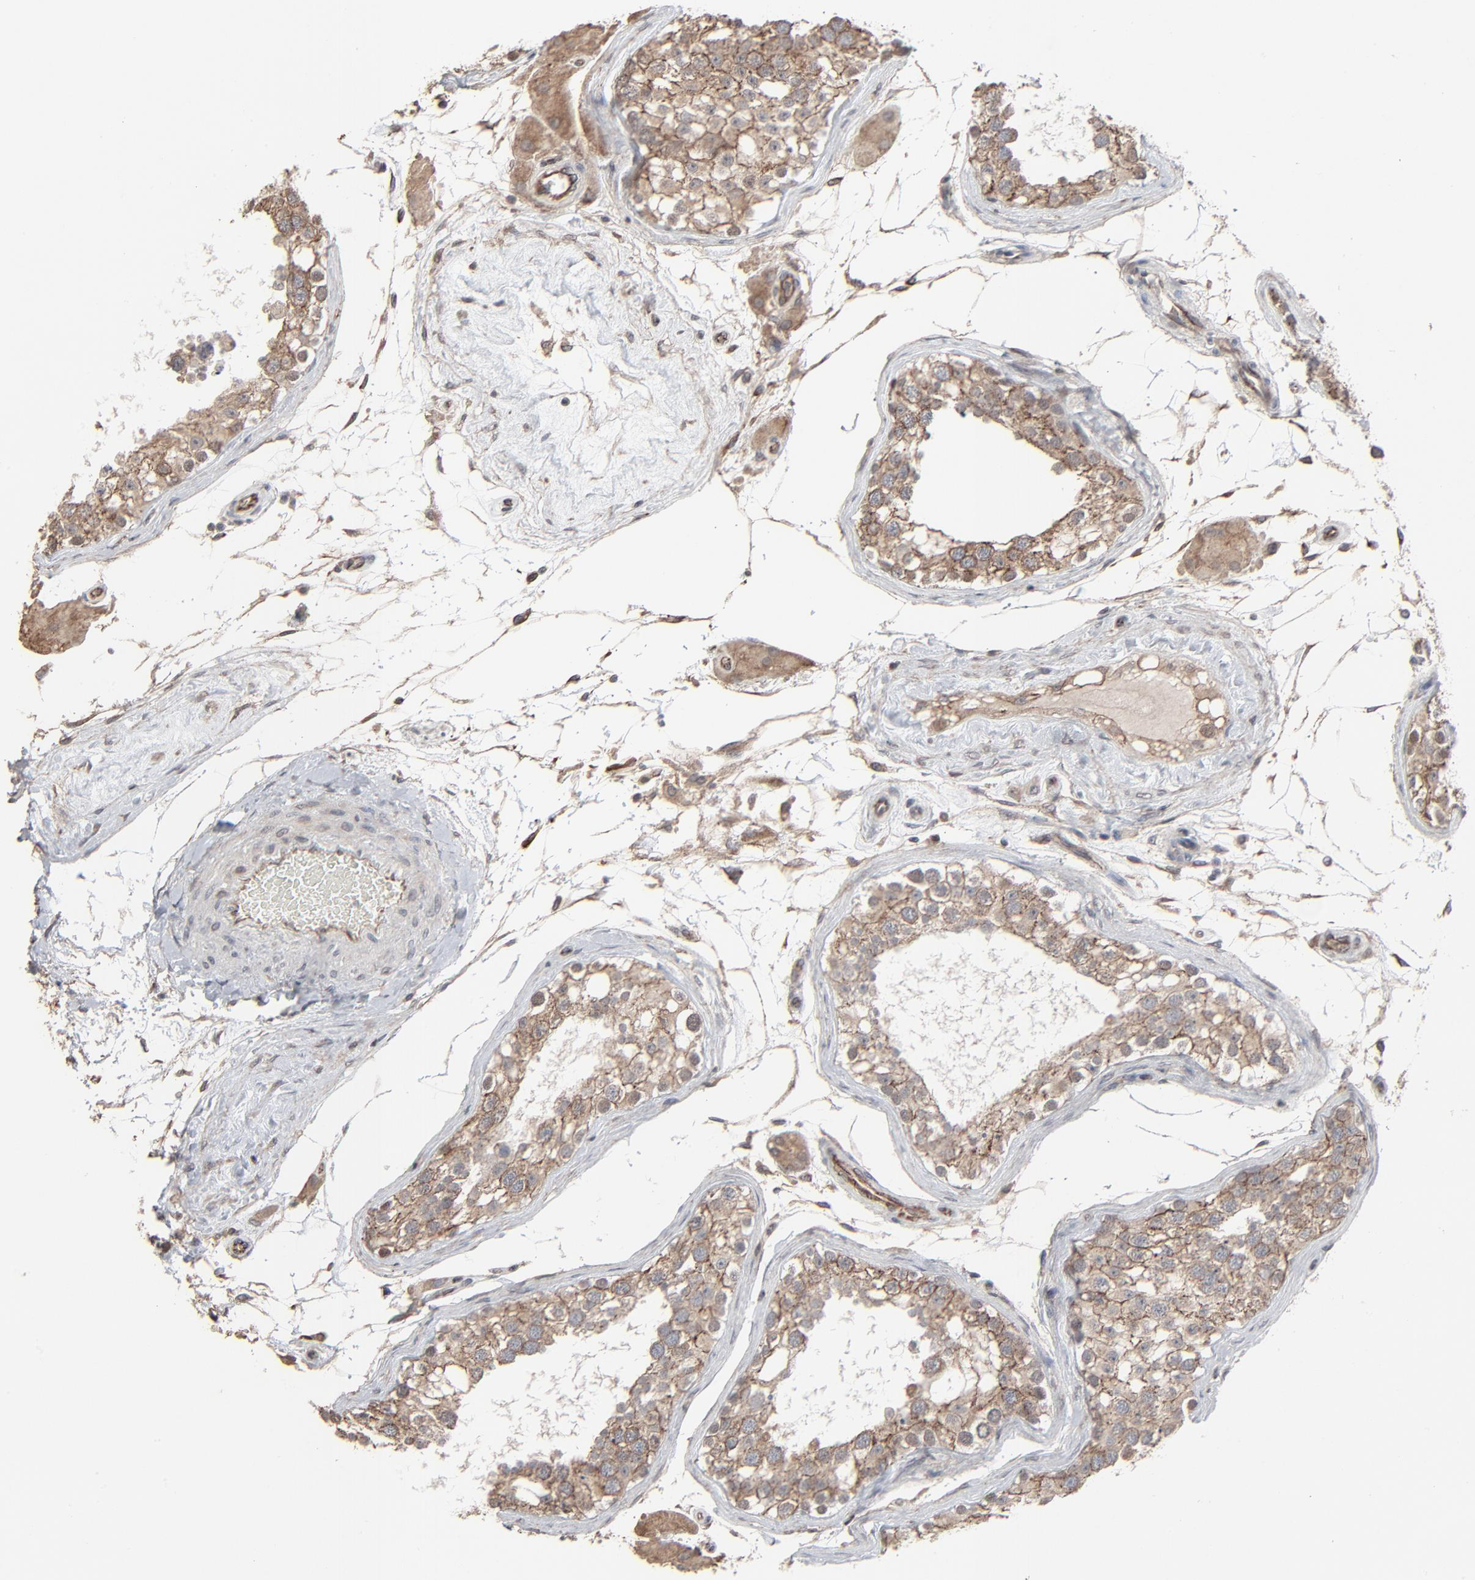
{"staining": {"intensity": "moderate", "quantity": ">75%", "location": "cytoplasmic/membranous"}, "tissue": "testis", "cell_type": "Cells in seminiferous ducts", "image_type": "normal", "snomed": [{"axis": "morphology", "description": "Normal tissue, NOS"}, {"axis": "topography", "description": "Testis"}], "caption": "Immunohistochemistry of unremarkable human testis reveals medium levels of moderate cytoplasmic/membranous staining in approximately >75% of cells in seminiferous ducts.", "gene": "CTNND1", "patient": {"sex": "male", "age": 68}}